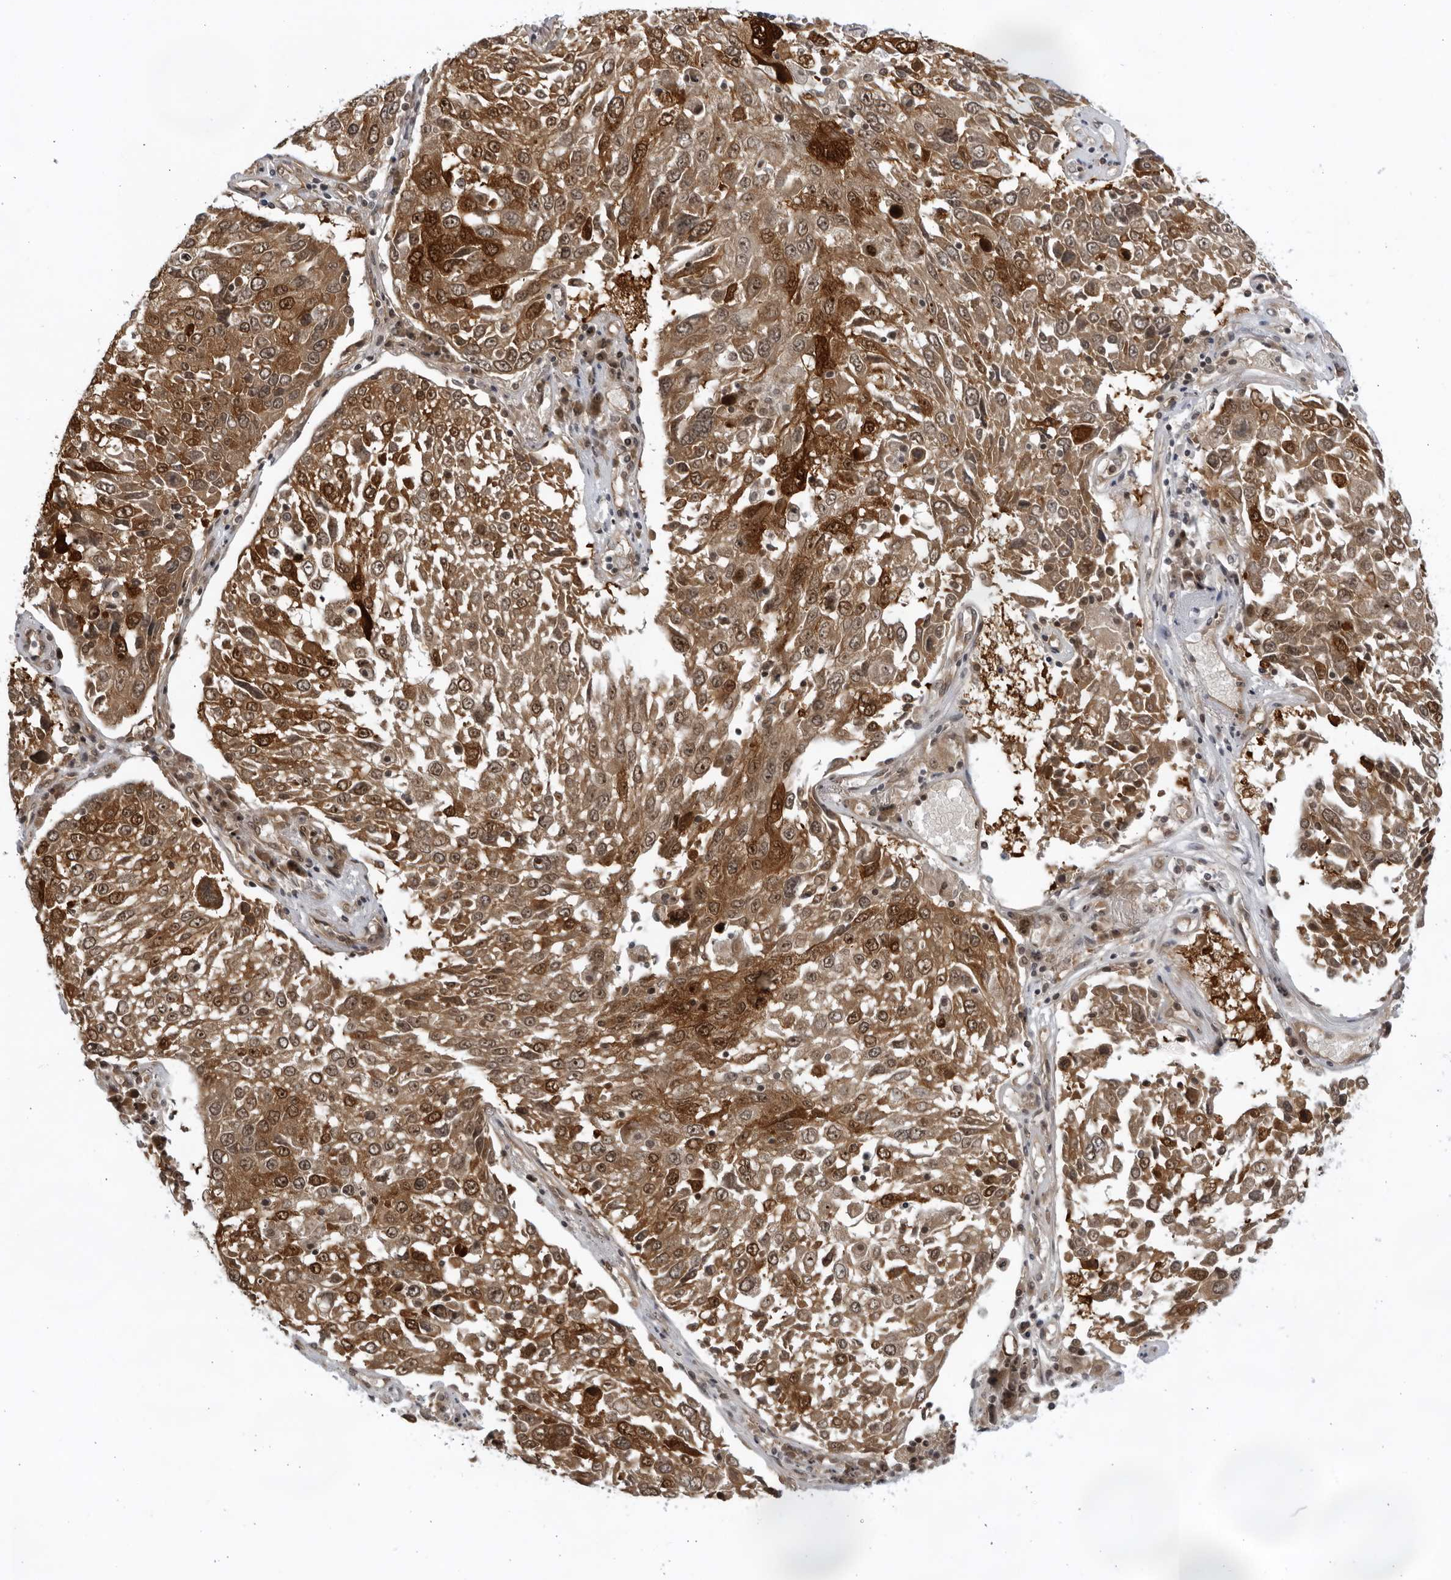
{"staining": {"intensity": "moderate", "quantity": ">75%", "location": "cytoplasmic/membranous,nuclear"}, "tissue": "lung cancer", "cell_type": "Tumor cells", "image_type": "cancer", "snomed": [{"axis": "morphology", "description": "Squamous cell carcinoma, NOS"}, {"axis": "topography", "description": "Lung"}], "caption": "Immunohistochemistry of lung cancer demonstrates medium levels of moderate cytoplasmic/membranous and nuclear positivity in approximately >75% of tumor cells.", "gene": "ITGB3BP", "patient": {"sex": "male", "age": 65}}